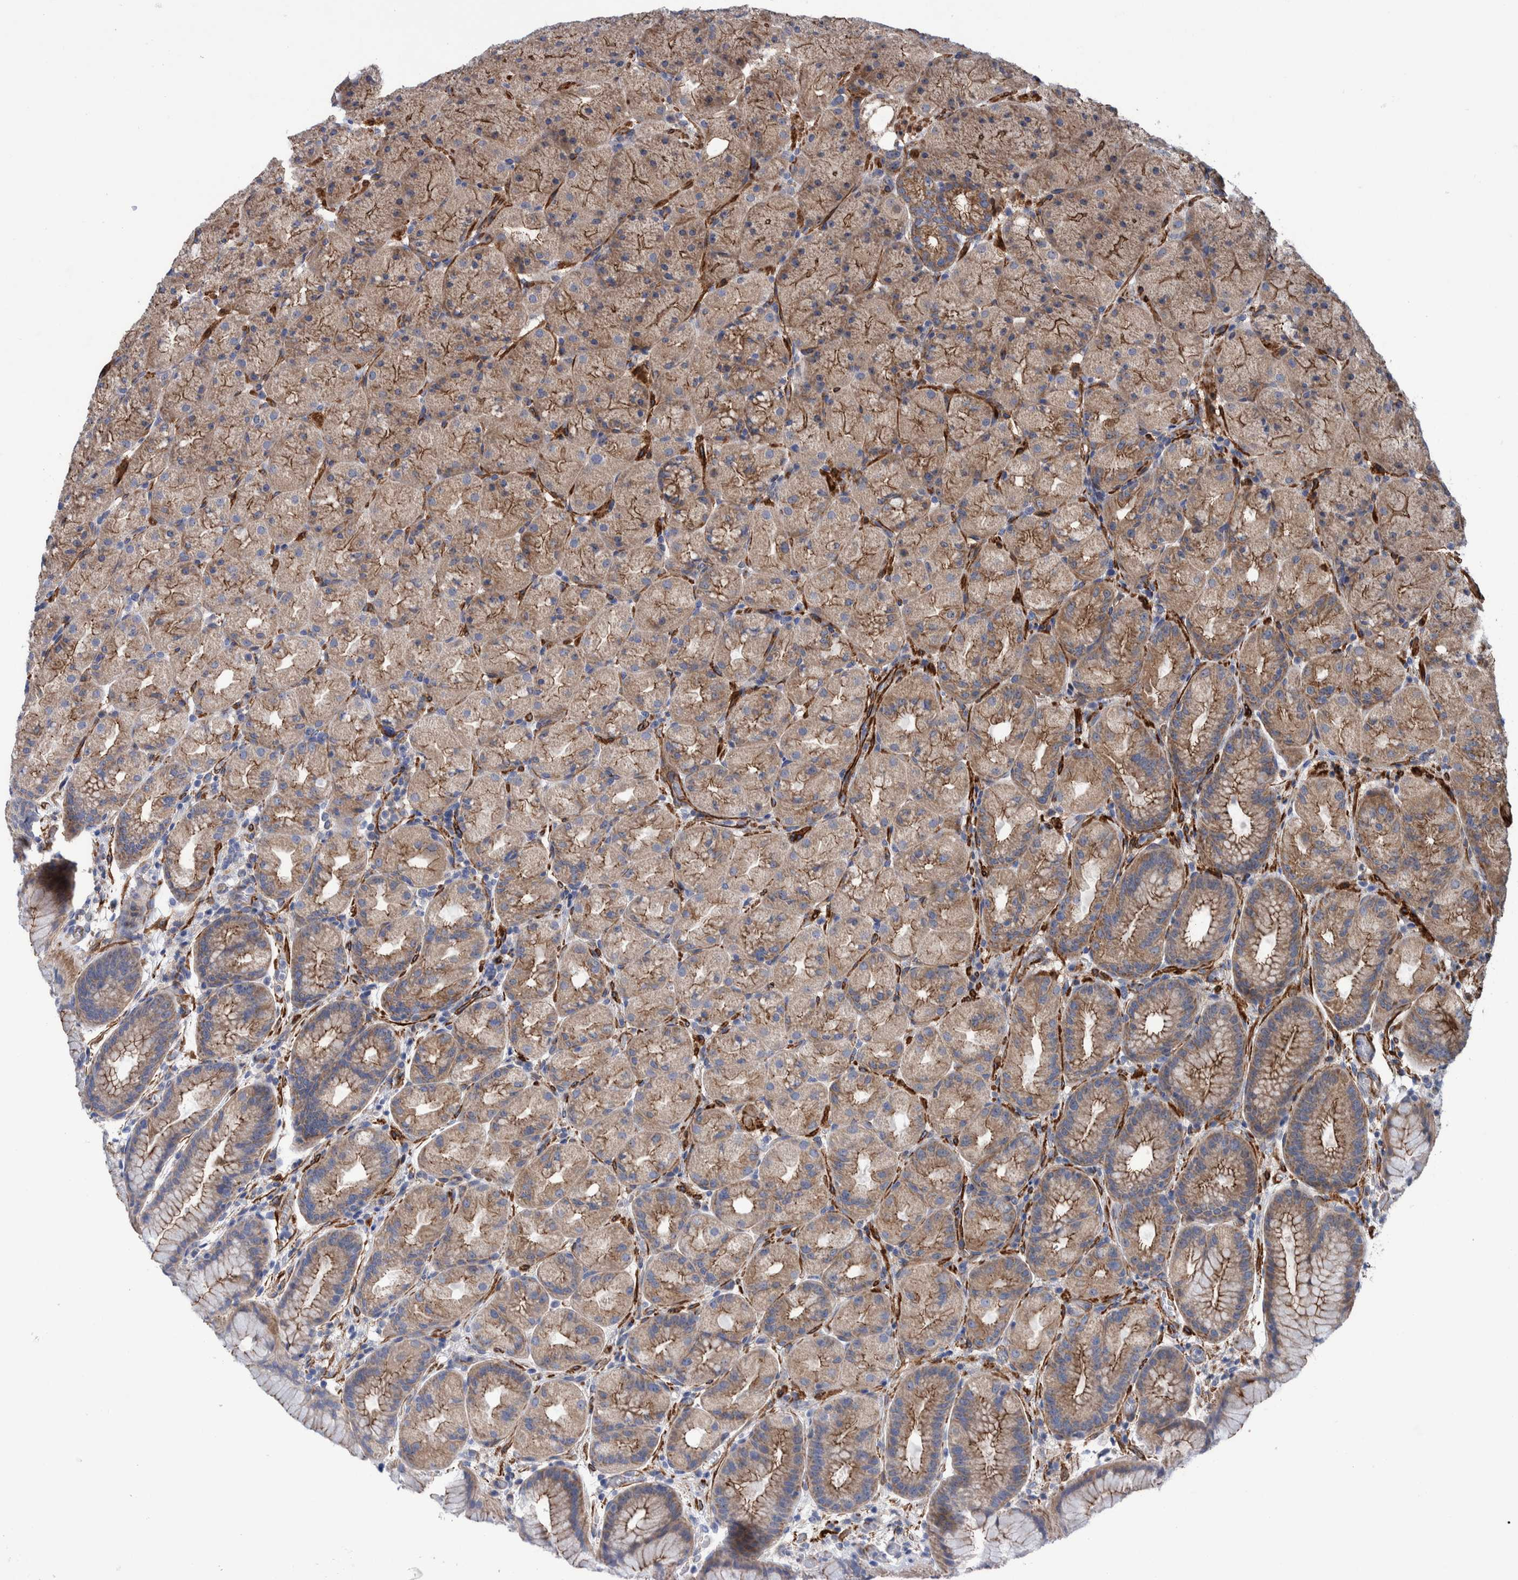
{"staining": {"intensity": "moderate", "quantity": ">75%", "location": "cytoplasmic/membranous"}, "tissue": "stomach", "cell_type": "Glandular cells", "image_type": "normal", "snomed": [{"axis": "morphology", "description": "Normal tissue, NOS"}, {"axis": "topography", "description": "Stomach, upper"}, {"axis": "topography", "description": "Stomach"}], "caption": "Immunohistochemistry (IHC) staining of normal stomach, which shows medium levels of moderate cytoplasmic/membranous expression in about >75% of glandular cells indicating moderate cytoplasmic/membranous protein staining. The staining was performed using DAB (brown) for protein detection and nuclei were counterstained in hematoxylin (blue).", "gene": "ENSG00000262660", "patient": {"sex": "male", "age": 48}}